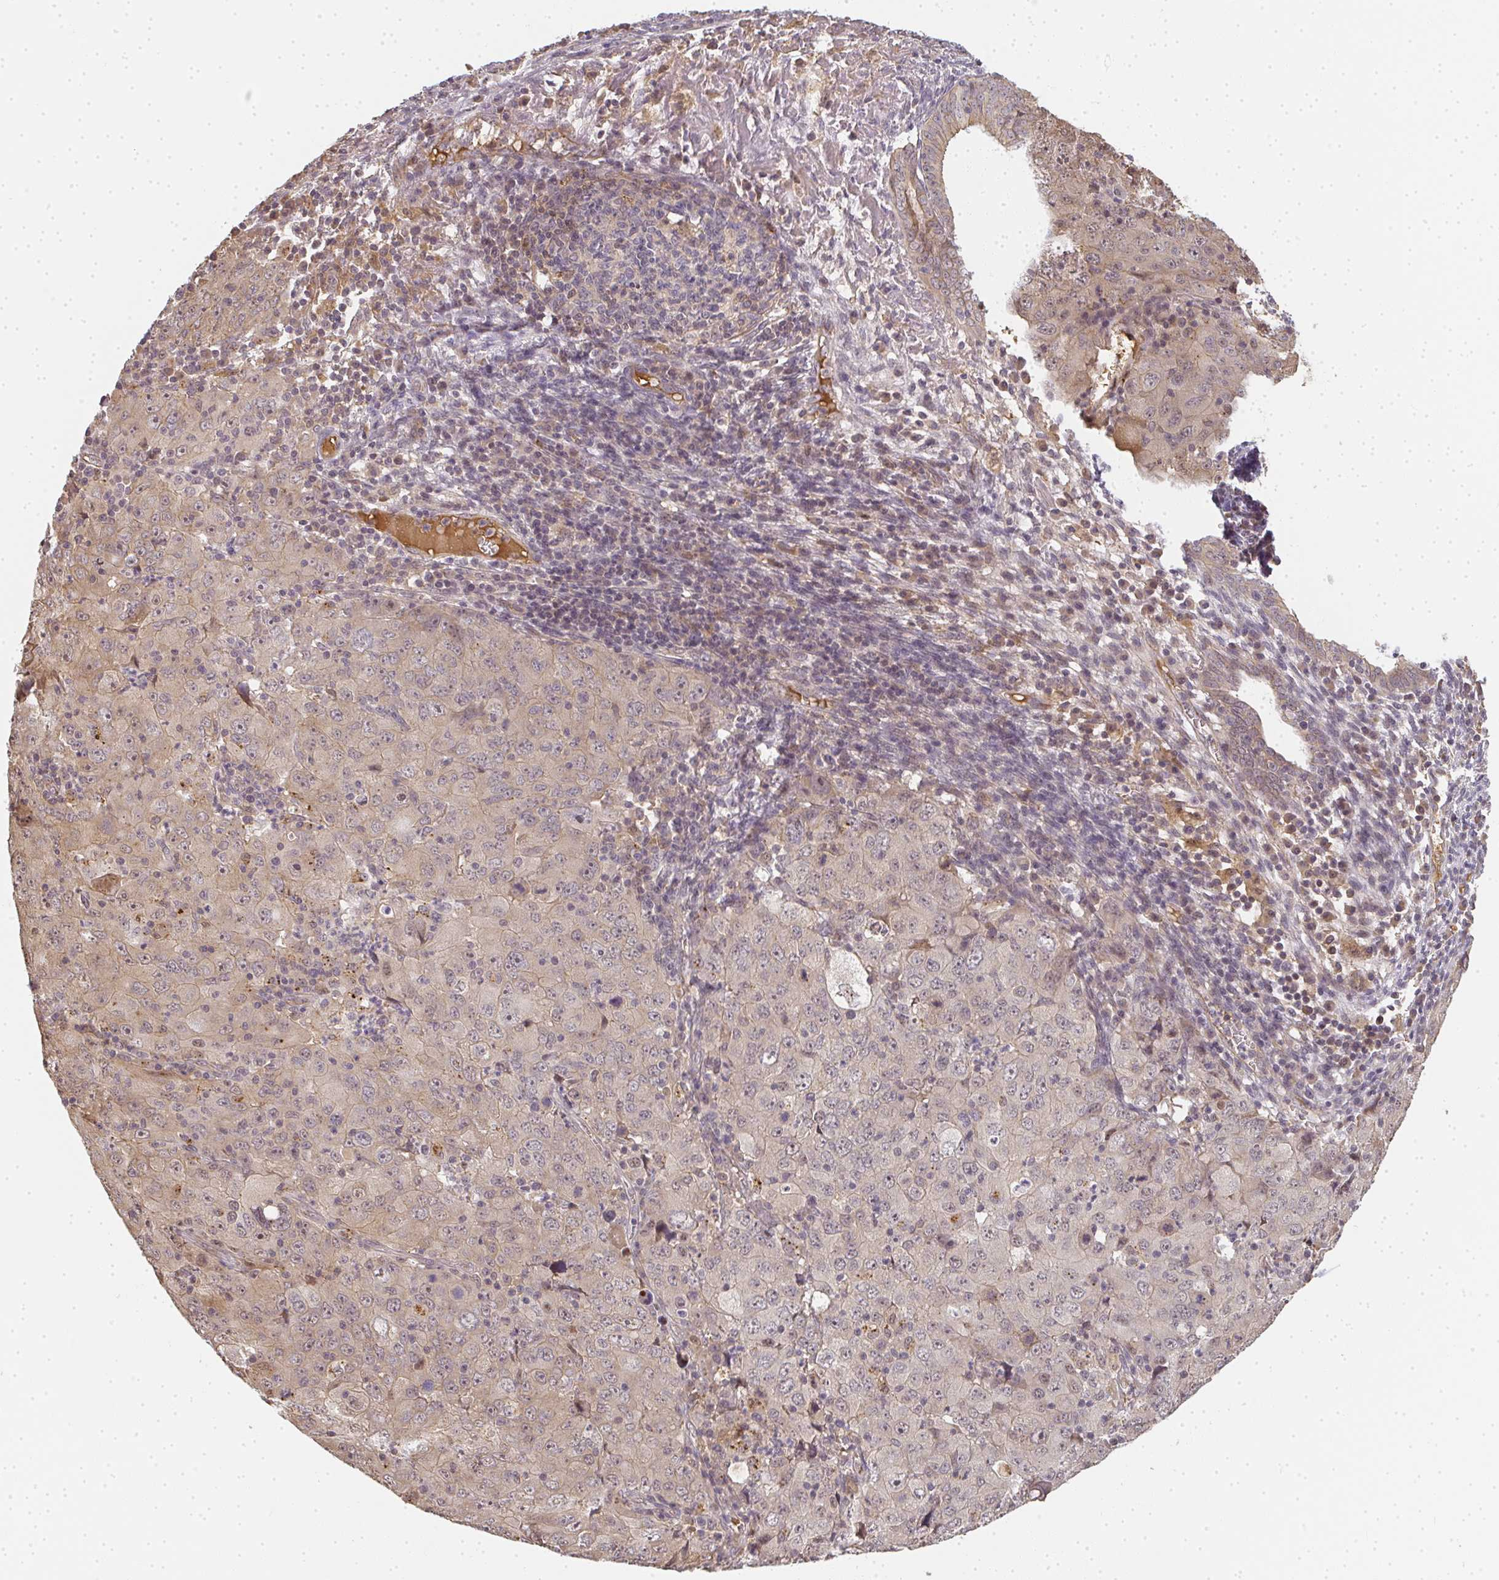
{"staining": {"intensity": "weak", "quantity": "25%-75%", "location": "cytoplasmic/membranous"}, "tissue": "cervical cancer", "cell_type": "Tumor cells", "image_type": "cancer", "snomed": [{"axis": "morphology", "description": "Adenocarcinoma, NOS"}, {"axis": "topography", "description": "Cervix"}], "caption": "Adenocarcinoma (cervical) stained for a protein shows weak cytoplasmic/membranous positivity in tumor cells. Using DAB (brown) and hematoxylin (blue) stains, captured at high magnification using brightfield microscopy.", "gene": "SLC35B3", "patient": {"sex": "female", "age": 56}}